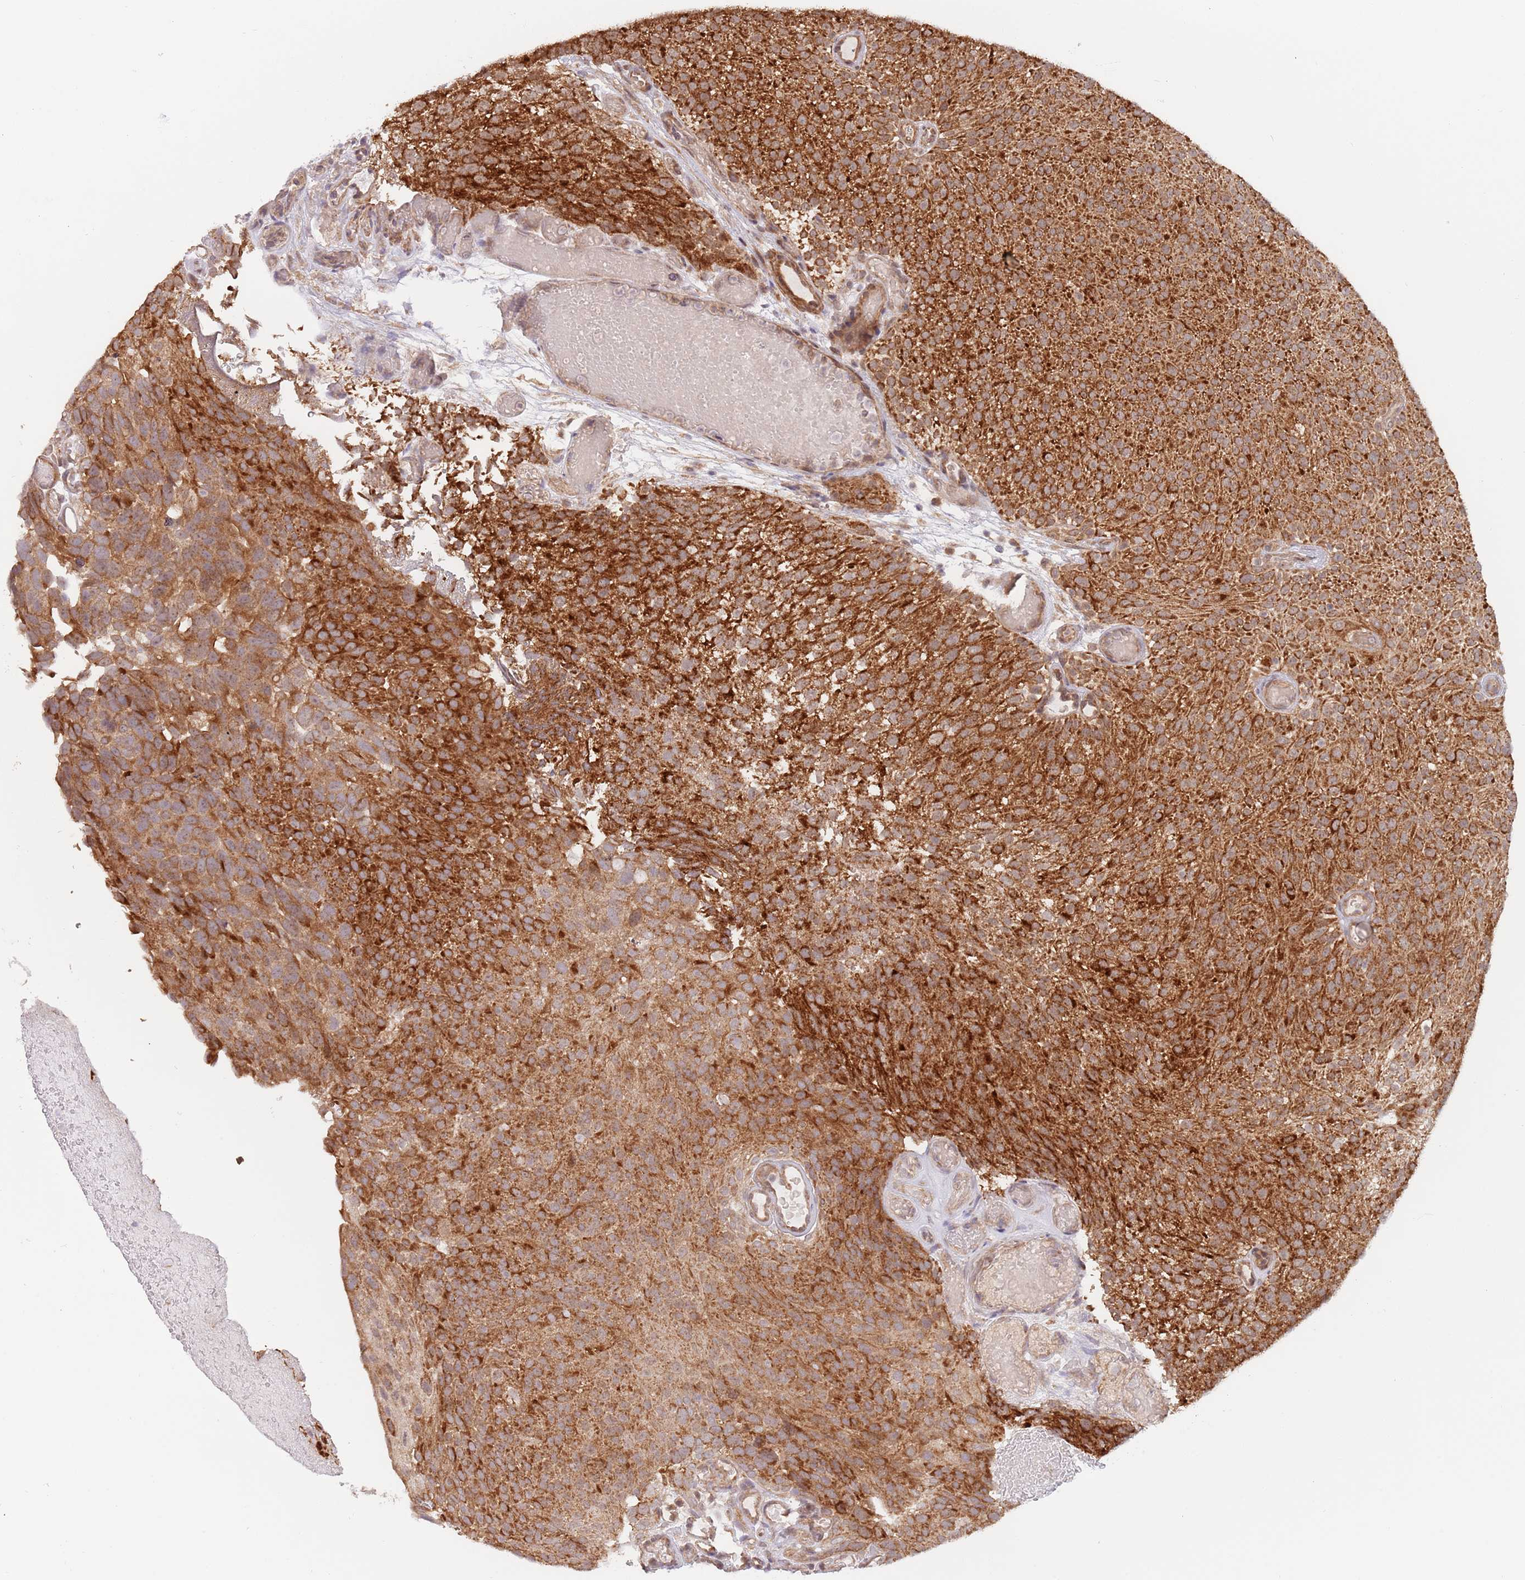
{"staining": {"intensity": "strong", "quantity": ">75%", "location": "cytoplasmic/membranous"}, "tissue": "urothelial cancer", "cell_type": "Tumor cells", "image_type": "cancer", "snomed": [{"axis": "morphology", "description": "Urothelial carcinoma, Low grade"}, {"axis": "topography", "description": "Urinary bladder"}], "caption": "Protein positivity by immunohistochemistry (IHC) reveals strong cytoplasmic/membranous staining in approximately >75% of tumor cells in low-grade urothelial carcinoma.", "gene": "UQCC3", "patient": {"sex": "male", "age": 78}}